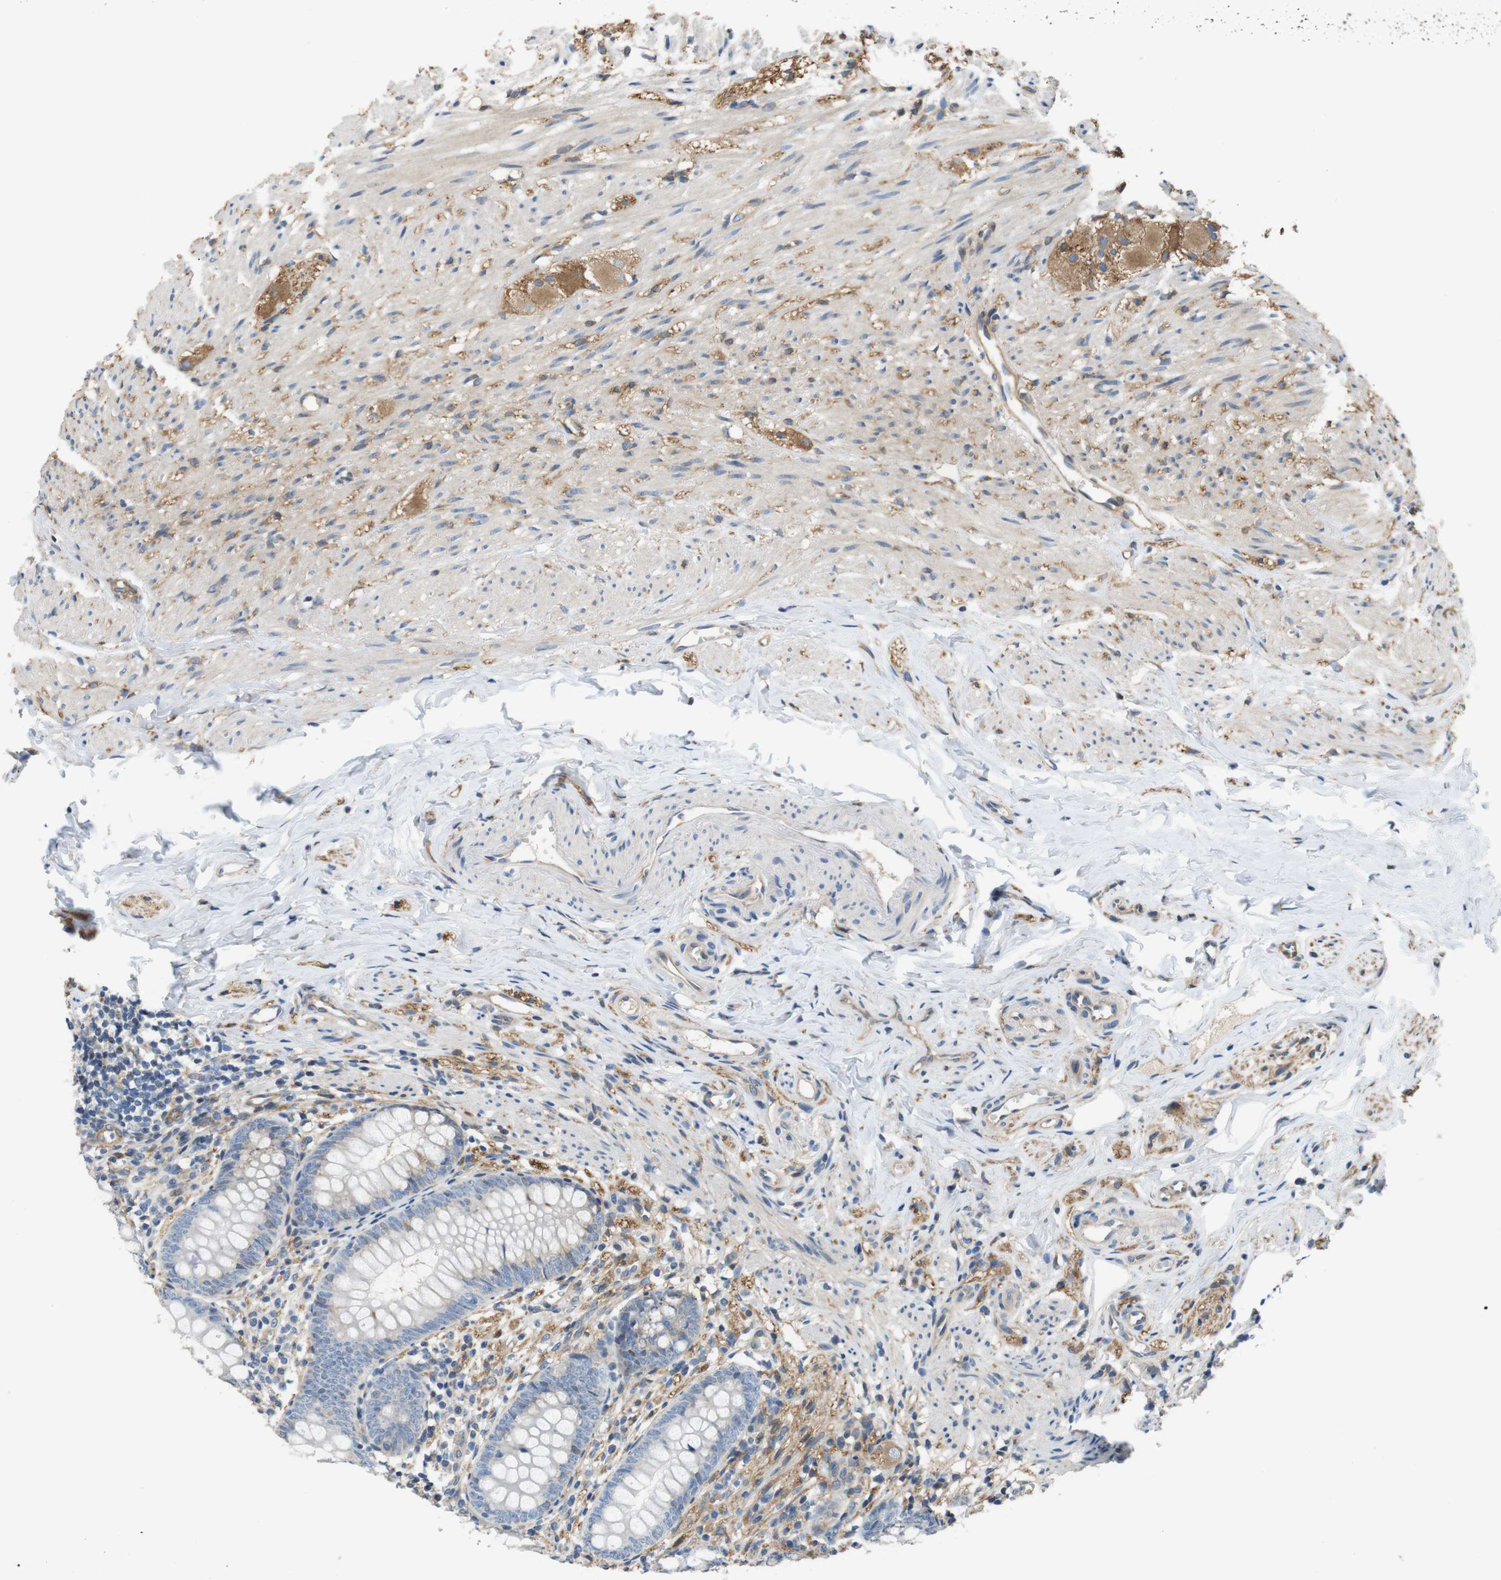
{"staining": {"intensity": "negative", "quantity": "none", "location": "none"}, "tissue": "appendix", "cell_type": "Glandular cells", "image_type": "normal", "snomed": [{"axis": "morphology", "description": "Normal tissue, NOS"}, {"axis": "topography", "description": "Appendix"}], "caption": "High magnification brightfield microscopy of benign appendix stained with DAB (3,3'-diaminobenzidine) (brown) and counterstained with hematoxylin (blue): glandular cells show no significant positivity. Brightfield microscopy of IHC stained with DAB (brown) and hematoxylin (blue), captured at high magnification.", "gene": "PCDH10", "patient": {"sex": "female", "age": 77}}